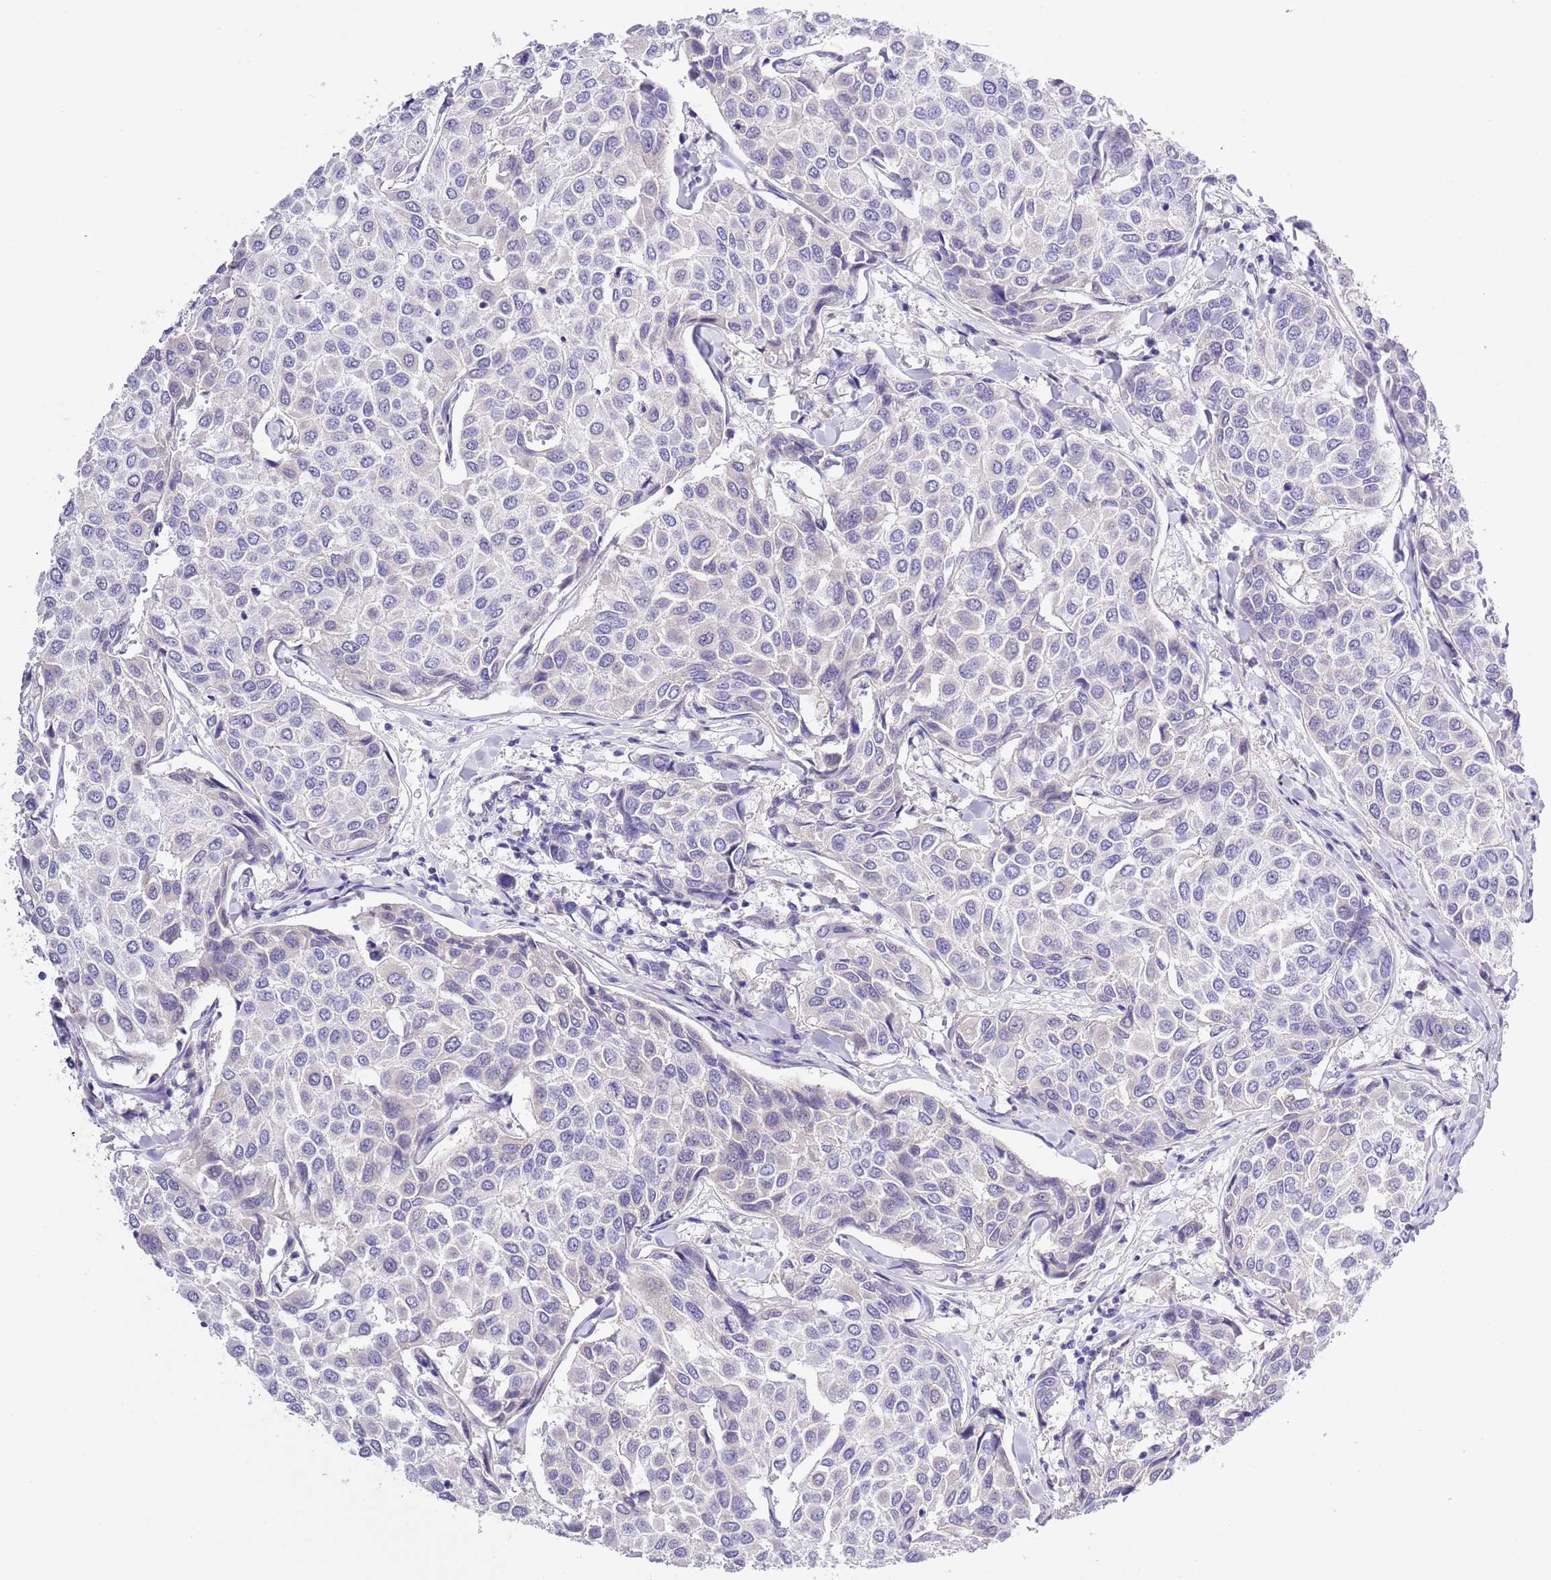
{"staining": {"intensity": "negative", "quantity": "none", "location": "none"}, "tissue": "breast cancer", "cell_type": "Tumor cells", "image_type": "cancer", "snomed": [{"axis": "morphology", "description": "Duct carcinoma"}, {"axis": "topography", "description": "Breast"}], "caption": "A high-resolution histopathology image shows IHC staining of breast cancer (invasive ductal carcinoma), which demonstrates no significant positivity in tumor cells.", "gene": "NET1", "patient": {"sex": "female", "age": 55}}